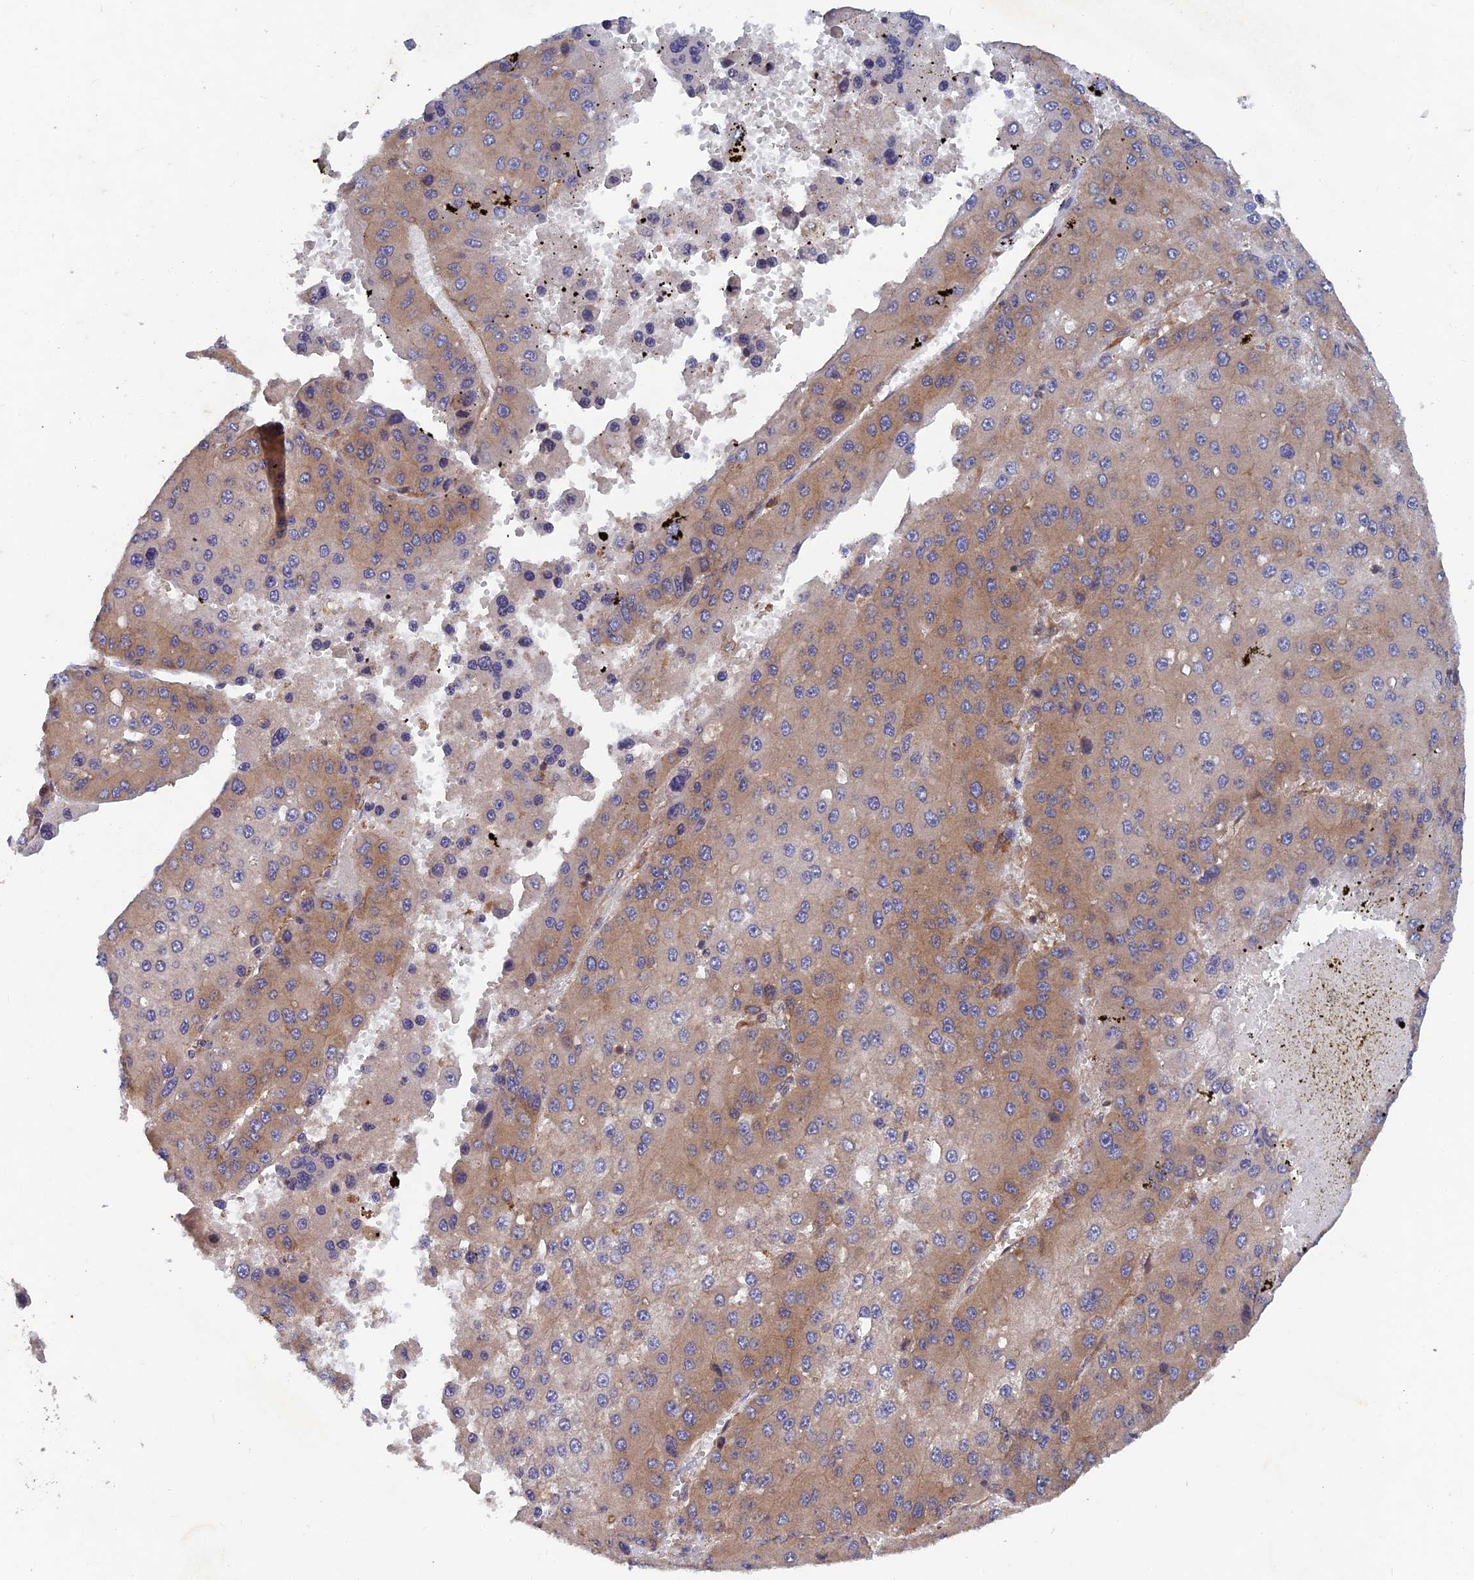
{"staining": {"intensity": "moderate", "quantity": "25%-75%", "location": "cytoplasmic/membranous"}, "tissue": "liver cancer", "cell_type": "Tumor cells", "image_type": "cancer", "snomed": [{"axis": "morphology", "description": "Carcinoma, Hepatocellular, NOS"}, {"axis": "topography", "description": "Liver"}], "caption": "Human liver cancer (hepatocellular carcinoma) stained with a brown dye demonstrates moderate cytoplasmic/membranous positive expression in about 25%-75% of tumor cells.", "gene": "NCAPG", "patient": {"sex": "female", "age": 73}}